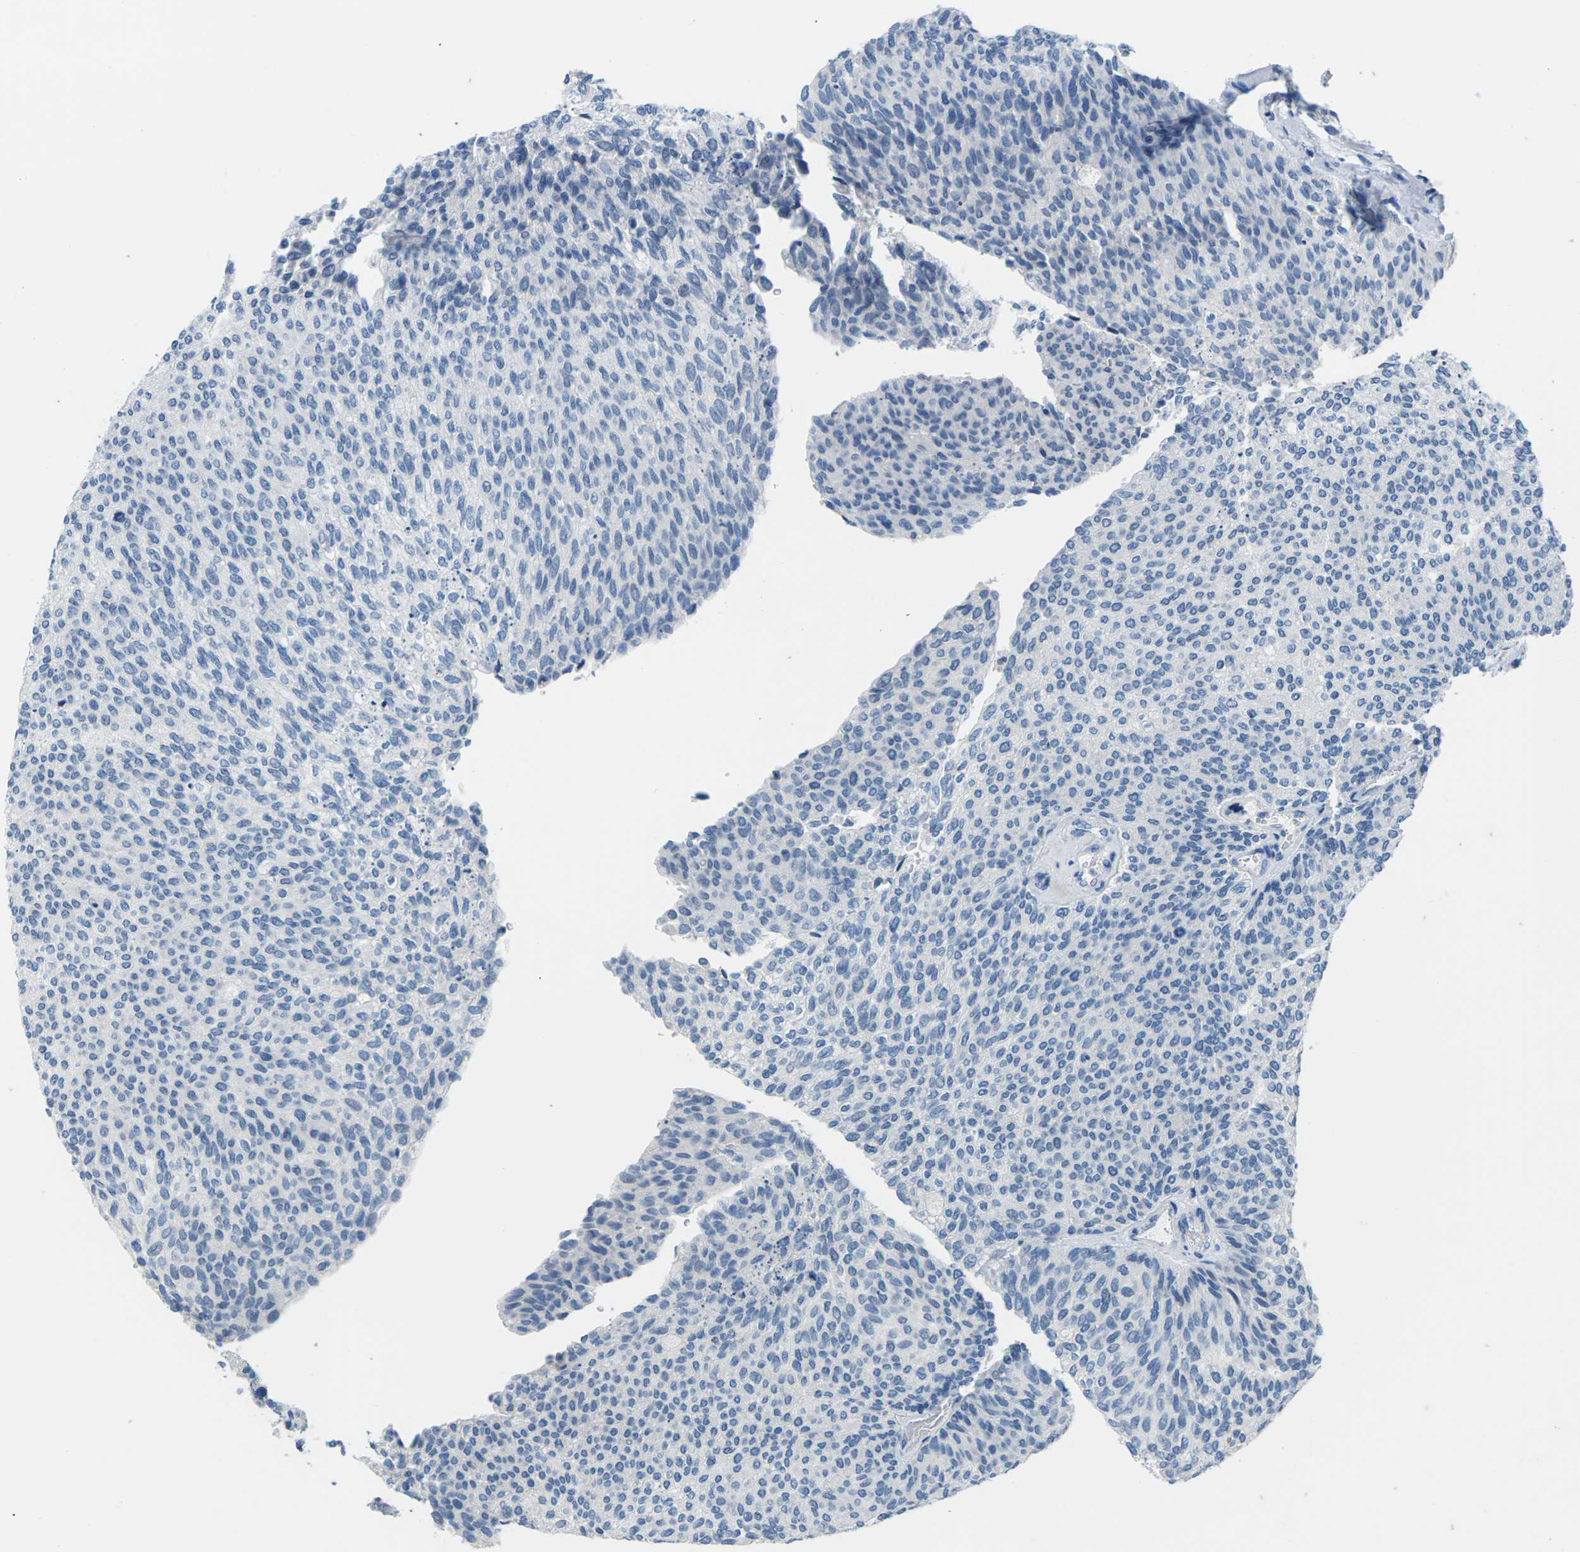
{"staining": {"intensity": "negative", "quantity": "none", "location": "none"}, "tissue": "urothelial cancer", "cell_type": "Tumor cells", "image_type": "cancer", "snomed": [{"axis": "morphology", "description": "Urothelial carcinoma, Low grade"}, {"axis": "topography", "description": "Urinary bladder"}], "caption": "This is an IHC image of low-grade urothelial carcinoma. There is no staining in tumor cells.", "gene": "UMOD", "patient": {"sex": "female", "age": 79}}